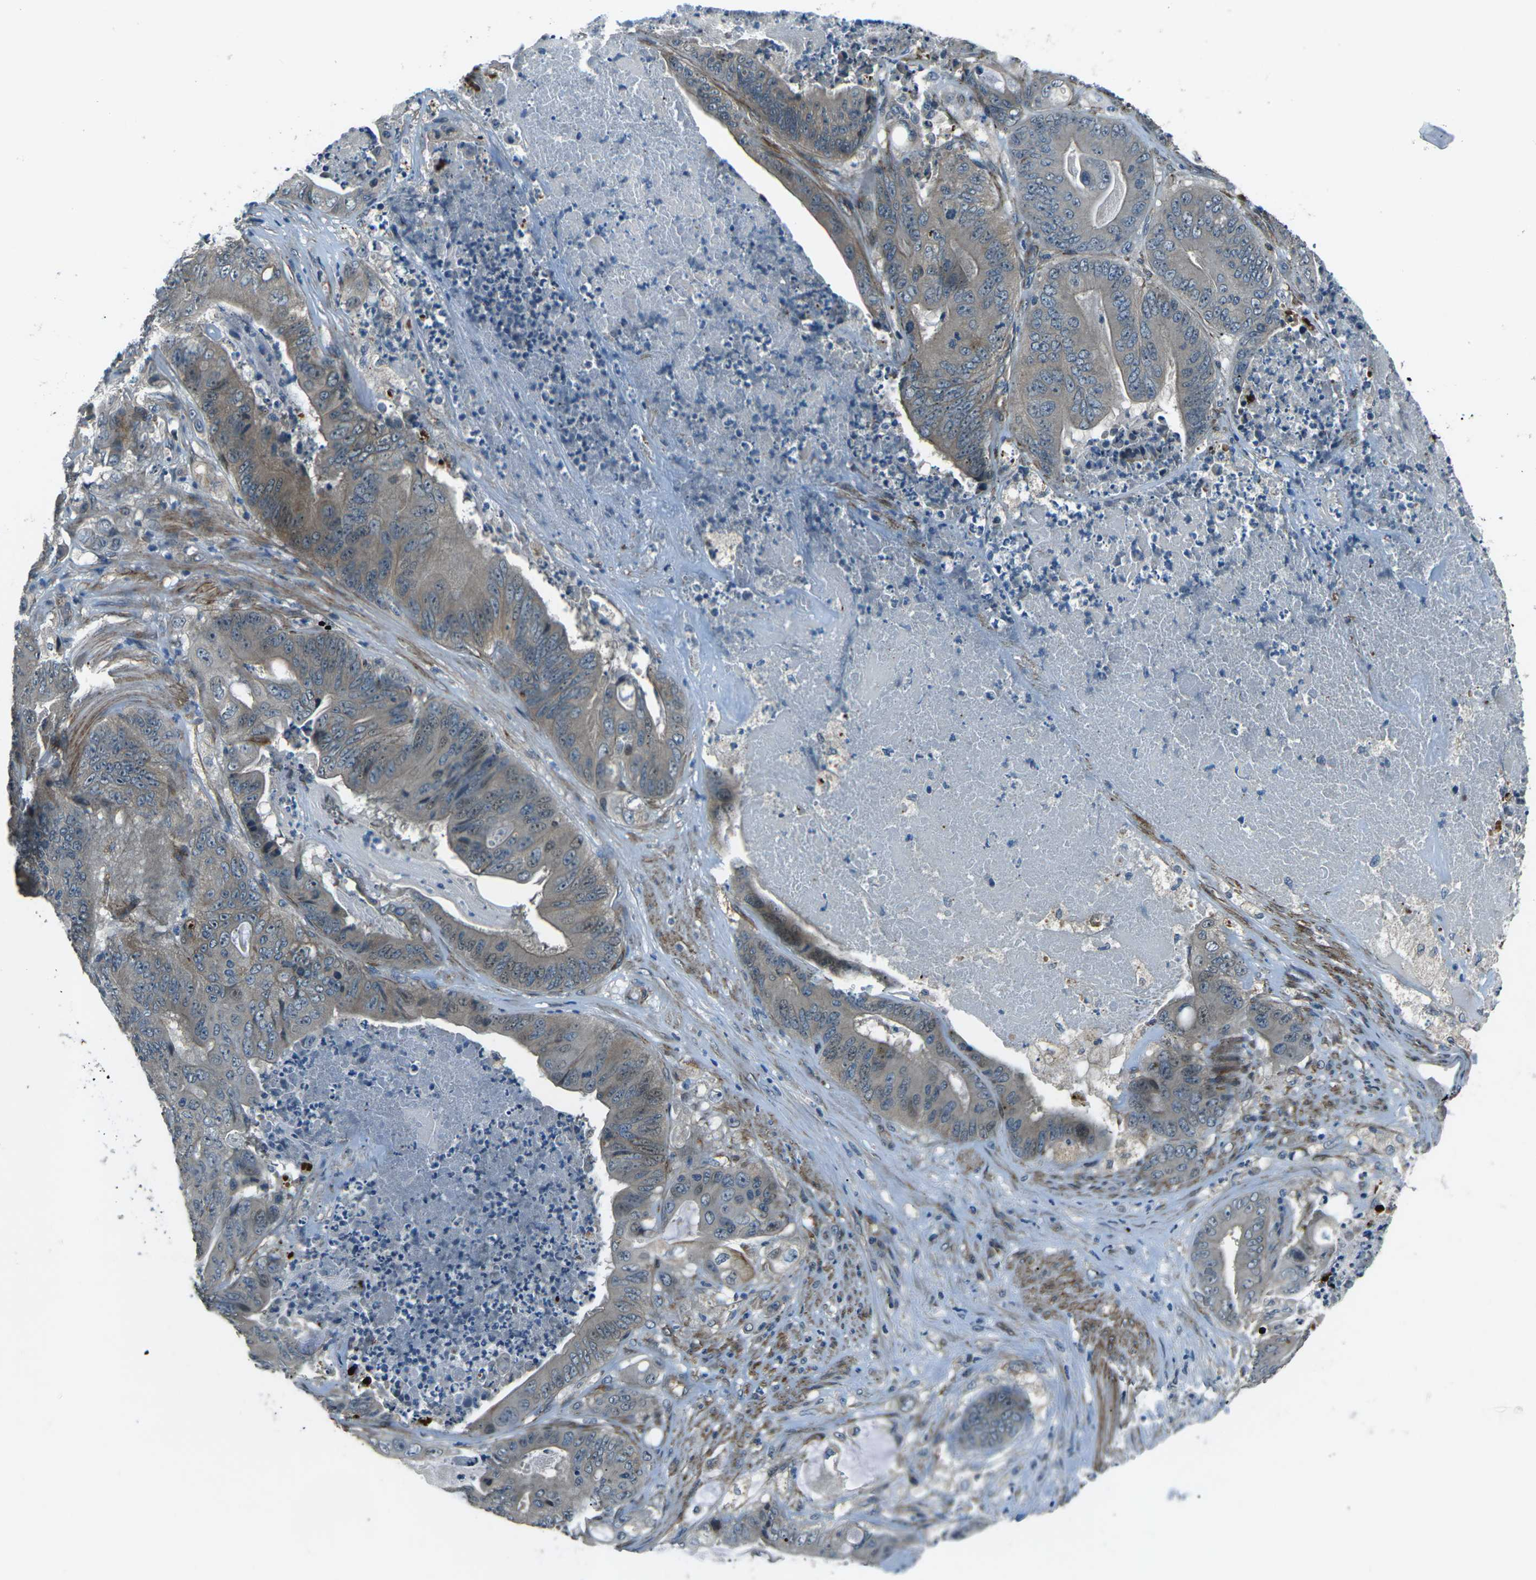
{"staining": {"intensity": "moderate", "quantity": "25%-75%", "location": "cytoplasmic/membranous"}, "tissue": "stomach cancer", "cell_type": "Tumor cells", "image_type": "cancer", "snomed": [{"axis": "morphology", "description": "Adenocarcinoma, NOS"}, {"axis": "topography", "description": "Stomach"}], "caption": "Moderate cytoplasmic/membranous expression for a protein is identified in approximately 25%-75% of tumor cells of adenocarcinoma (stomach) using immunohistochemistry.", "gene": "AFAP1", "patient": {"sex": "female", "age": 73}}